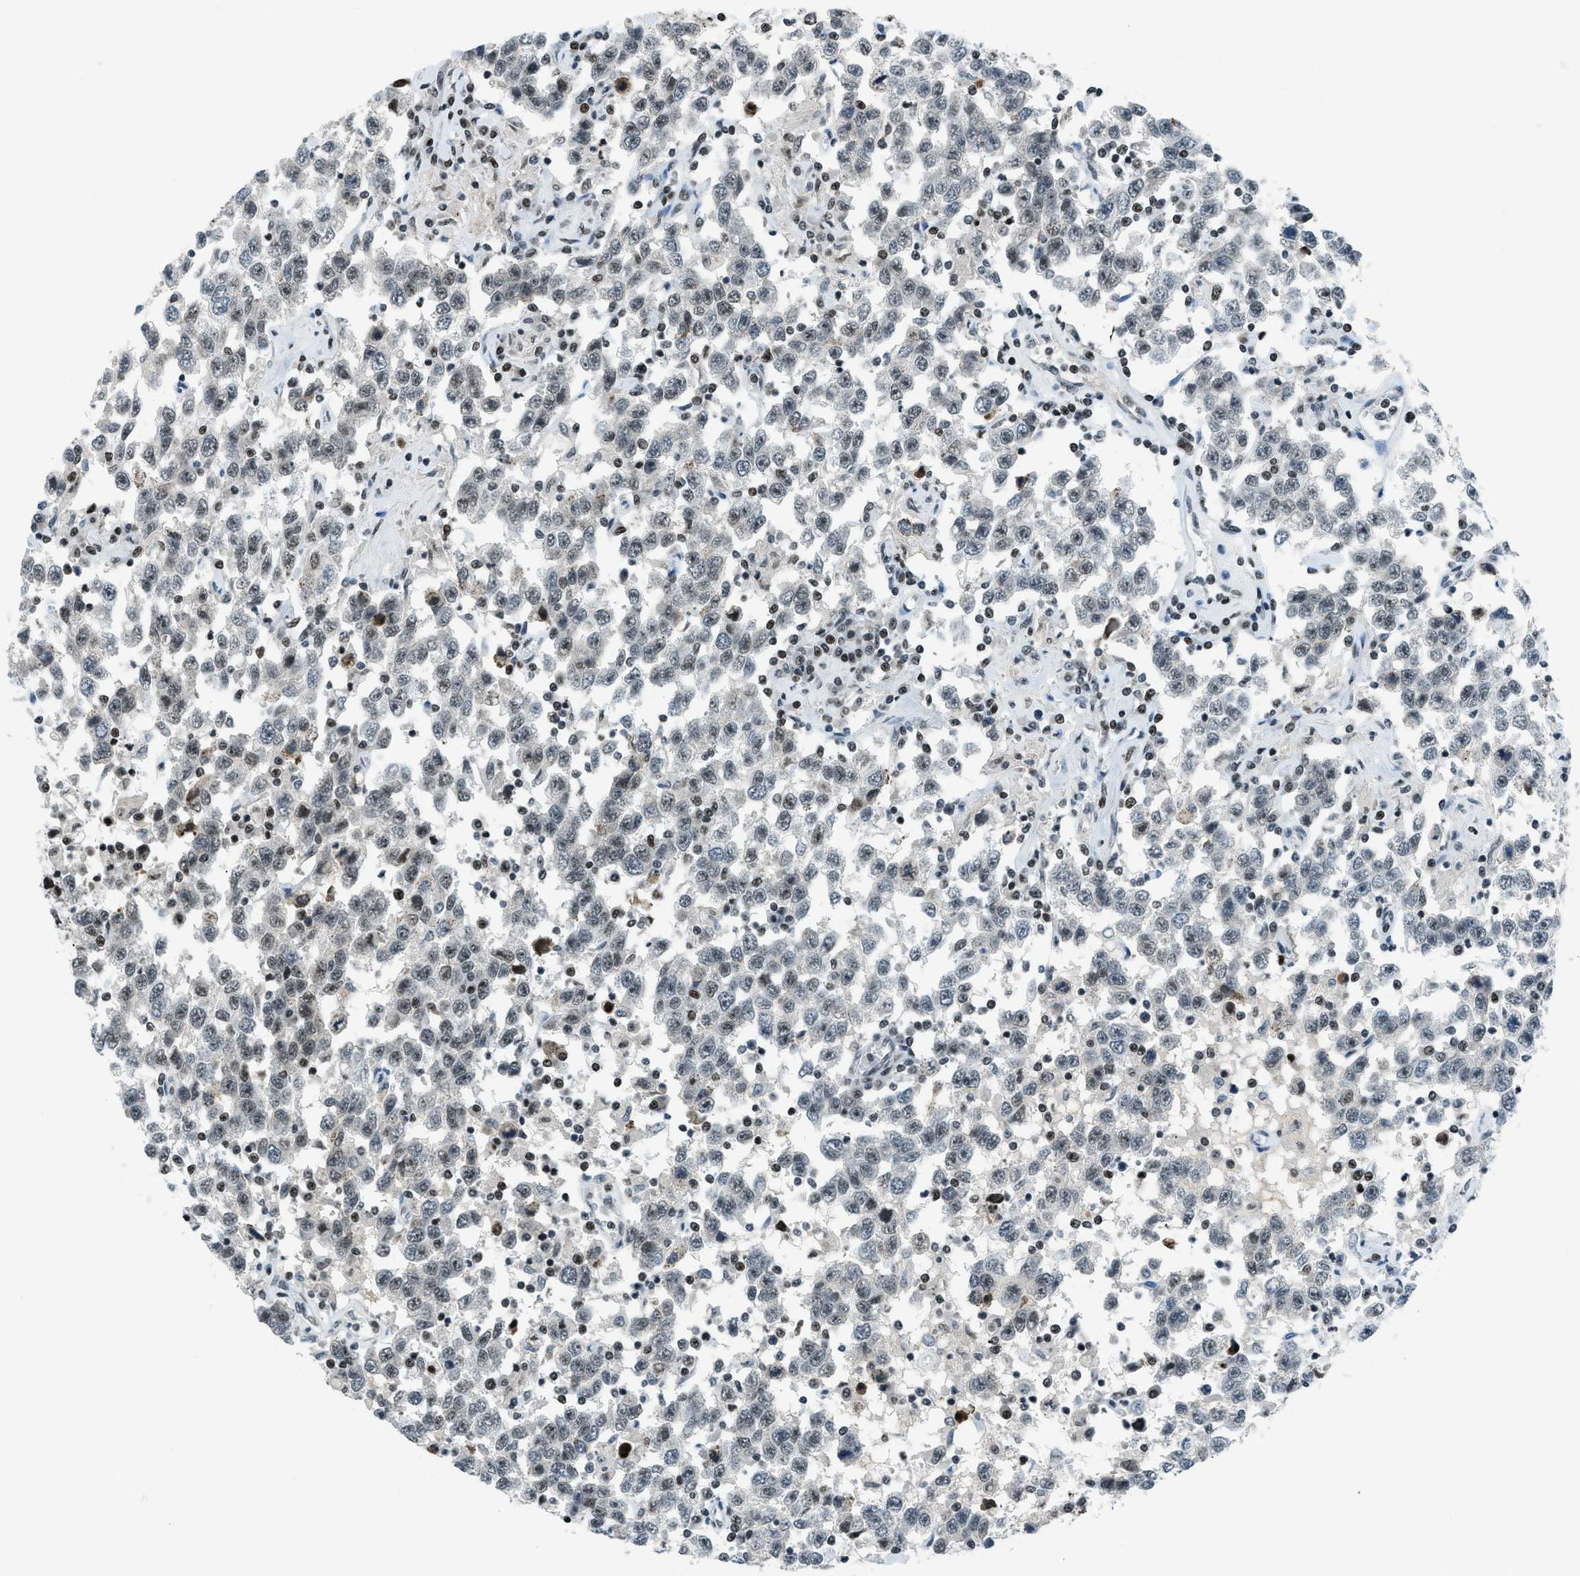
{"staining": {"intensity": "moderate", "quantity": "25%-75%", "location": "nuclear"}, "tissue": "testis cancer", "cell_type": "Tumor cells", "image_type": "cancer", "snomed": [{"axis": "morphology", "description": "Seminoma, NOS"}, {"axis": "topography", "description": "Testis"}], "caption": "Testis seminoma was stained to show a protein in brown. There is medium levels of moderate nuclear expression in approximately 25%-75% of tumor cells.", "gene": "RAD51B", "patient": {"sex": "male", "age": 41}}